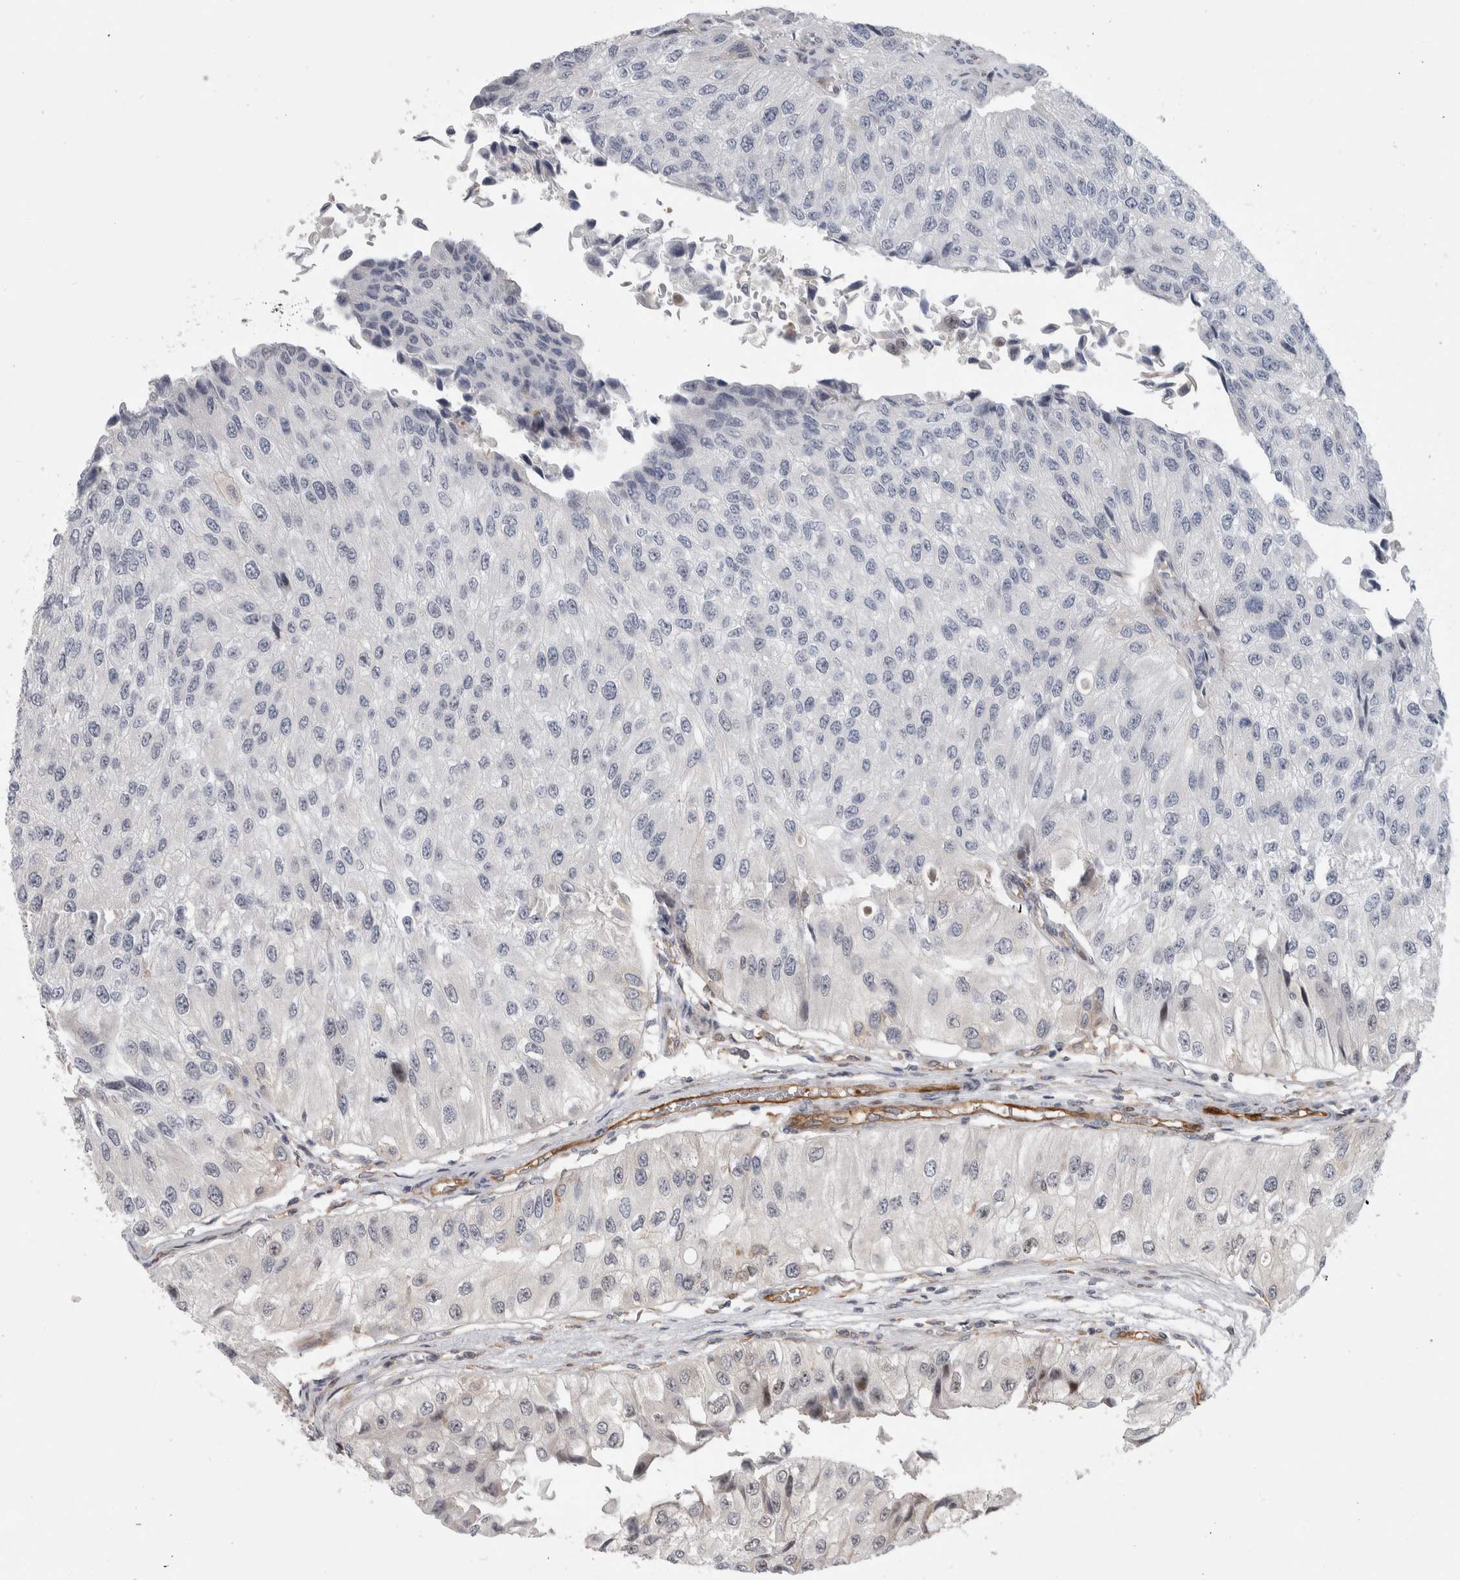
{"staining": {"intensity": "negative", "quantity": "none", "location": "none"}, "tissue": "urothelial cancer", "cell_type": "Tumor cells", "image_type": "cancer", "snomed": [{"axis": "morphology", "description": "Urothelial carcinoma, High grade"}, {"axis": "topography", "description": "Kidney"}, {"axis": "topography", "description": "Urinary bladder"}], "caption": "An image of human urothelial carcinoma (high-grade) is negative for staining in tumor cells.", "gene": "MSL1", "patient": {"sex": "male", "age": 77}}